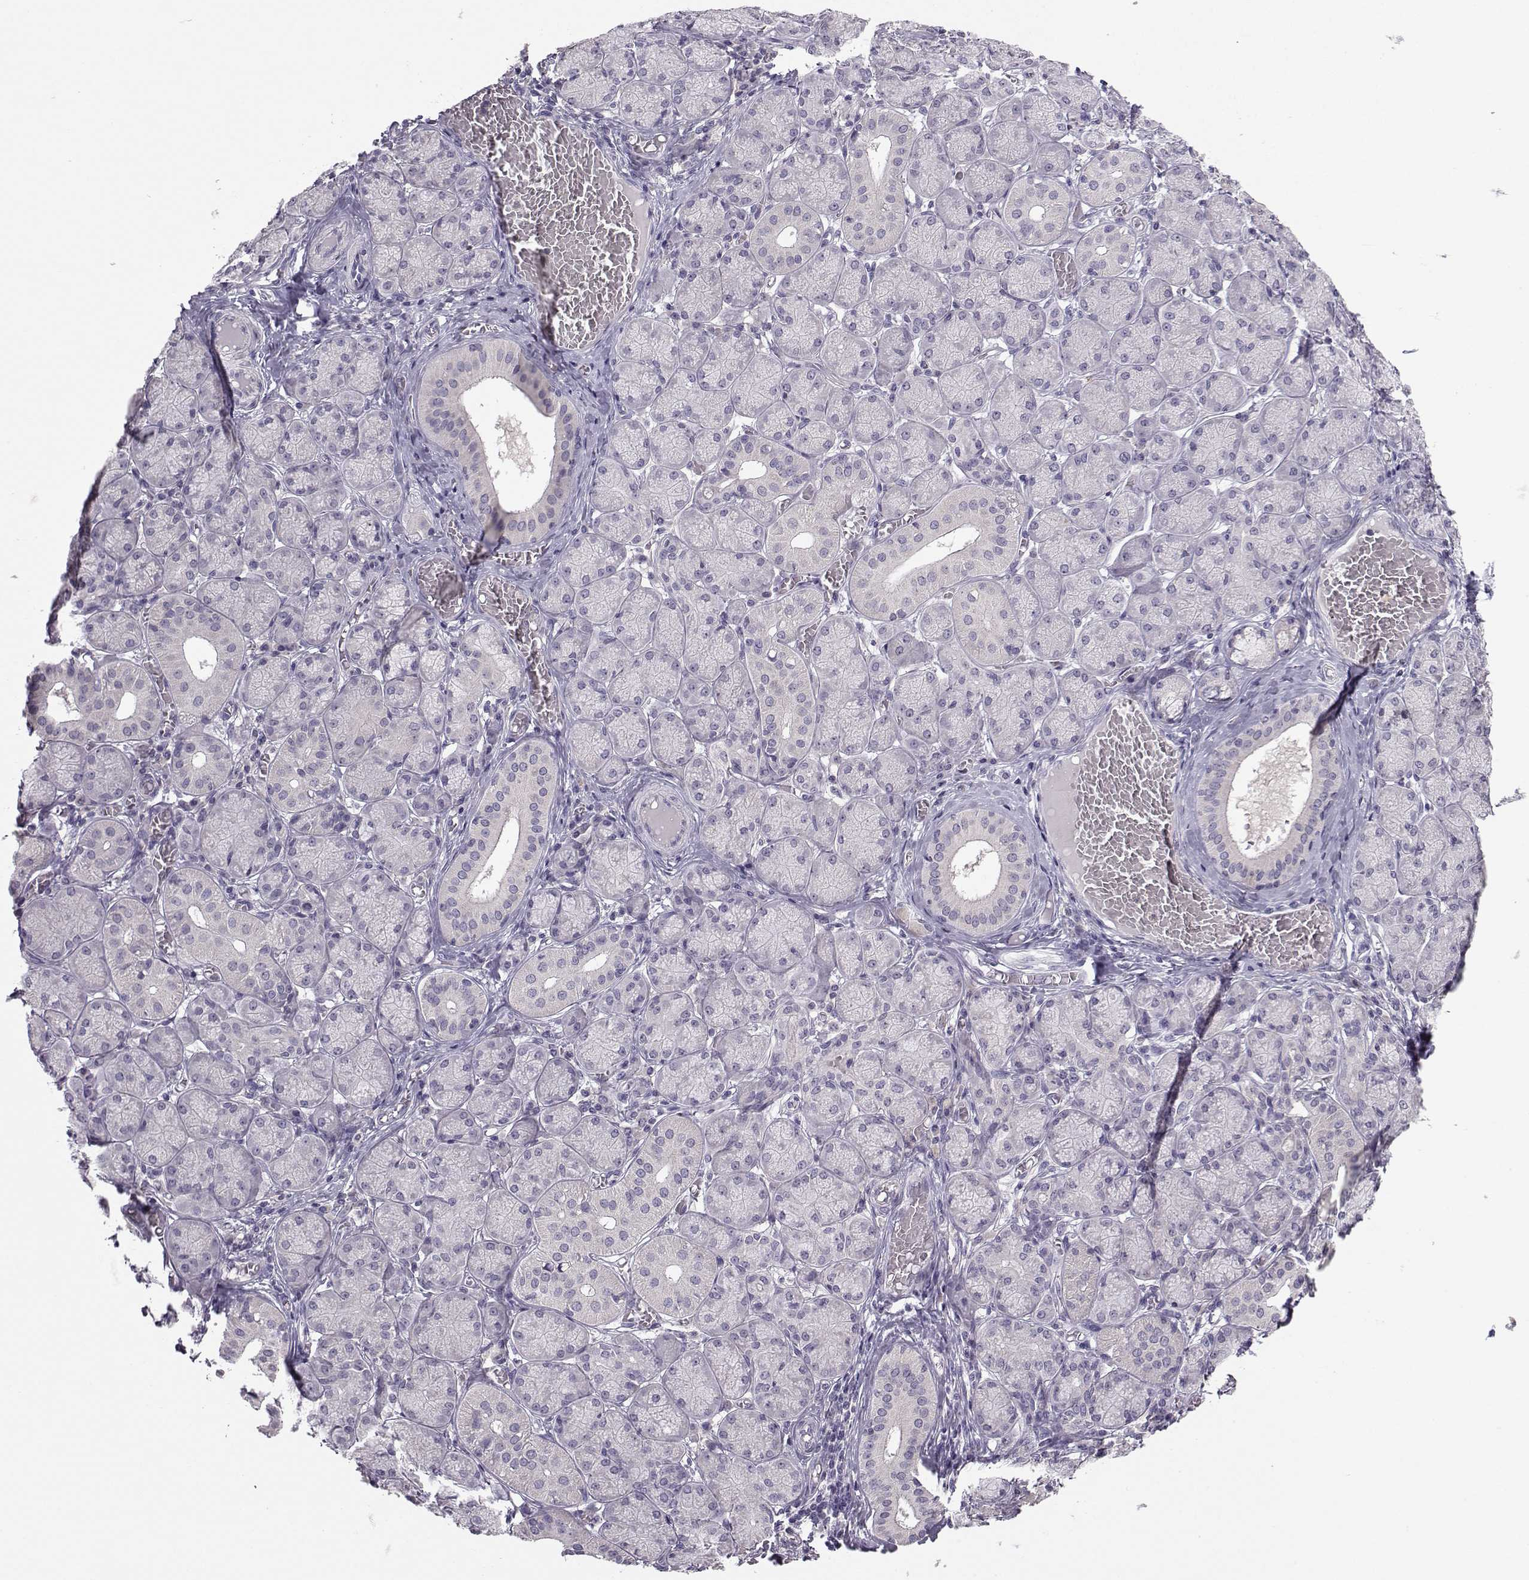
{"staining": {"intensity": "negative", "quantity": "none", "location": "none"}, "tissue": "salivary gland", "cell_type": "Glandular cells", "image_type": "normal", "snomed": [{"axis": "morphology", "description": "Normal tissue, NOS"}, {"axis": "topography", "description": "Salivary gland"}, {"axis": "topography", "description": "Peripheral nerve tissue"}], "caption": "DAB immunohistochemical staining of unremarkable salivary gland reveals no significant staining in glandular cells. (Immunohistochemistry (ihc), brightfield microscopy, high magnification).", "gene": "FCAMR", "patient": {"sex": "female", "age": 24}}